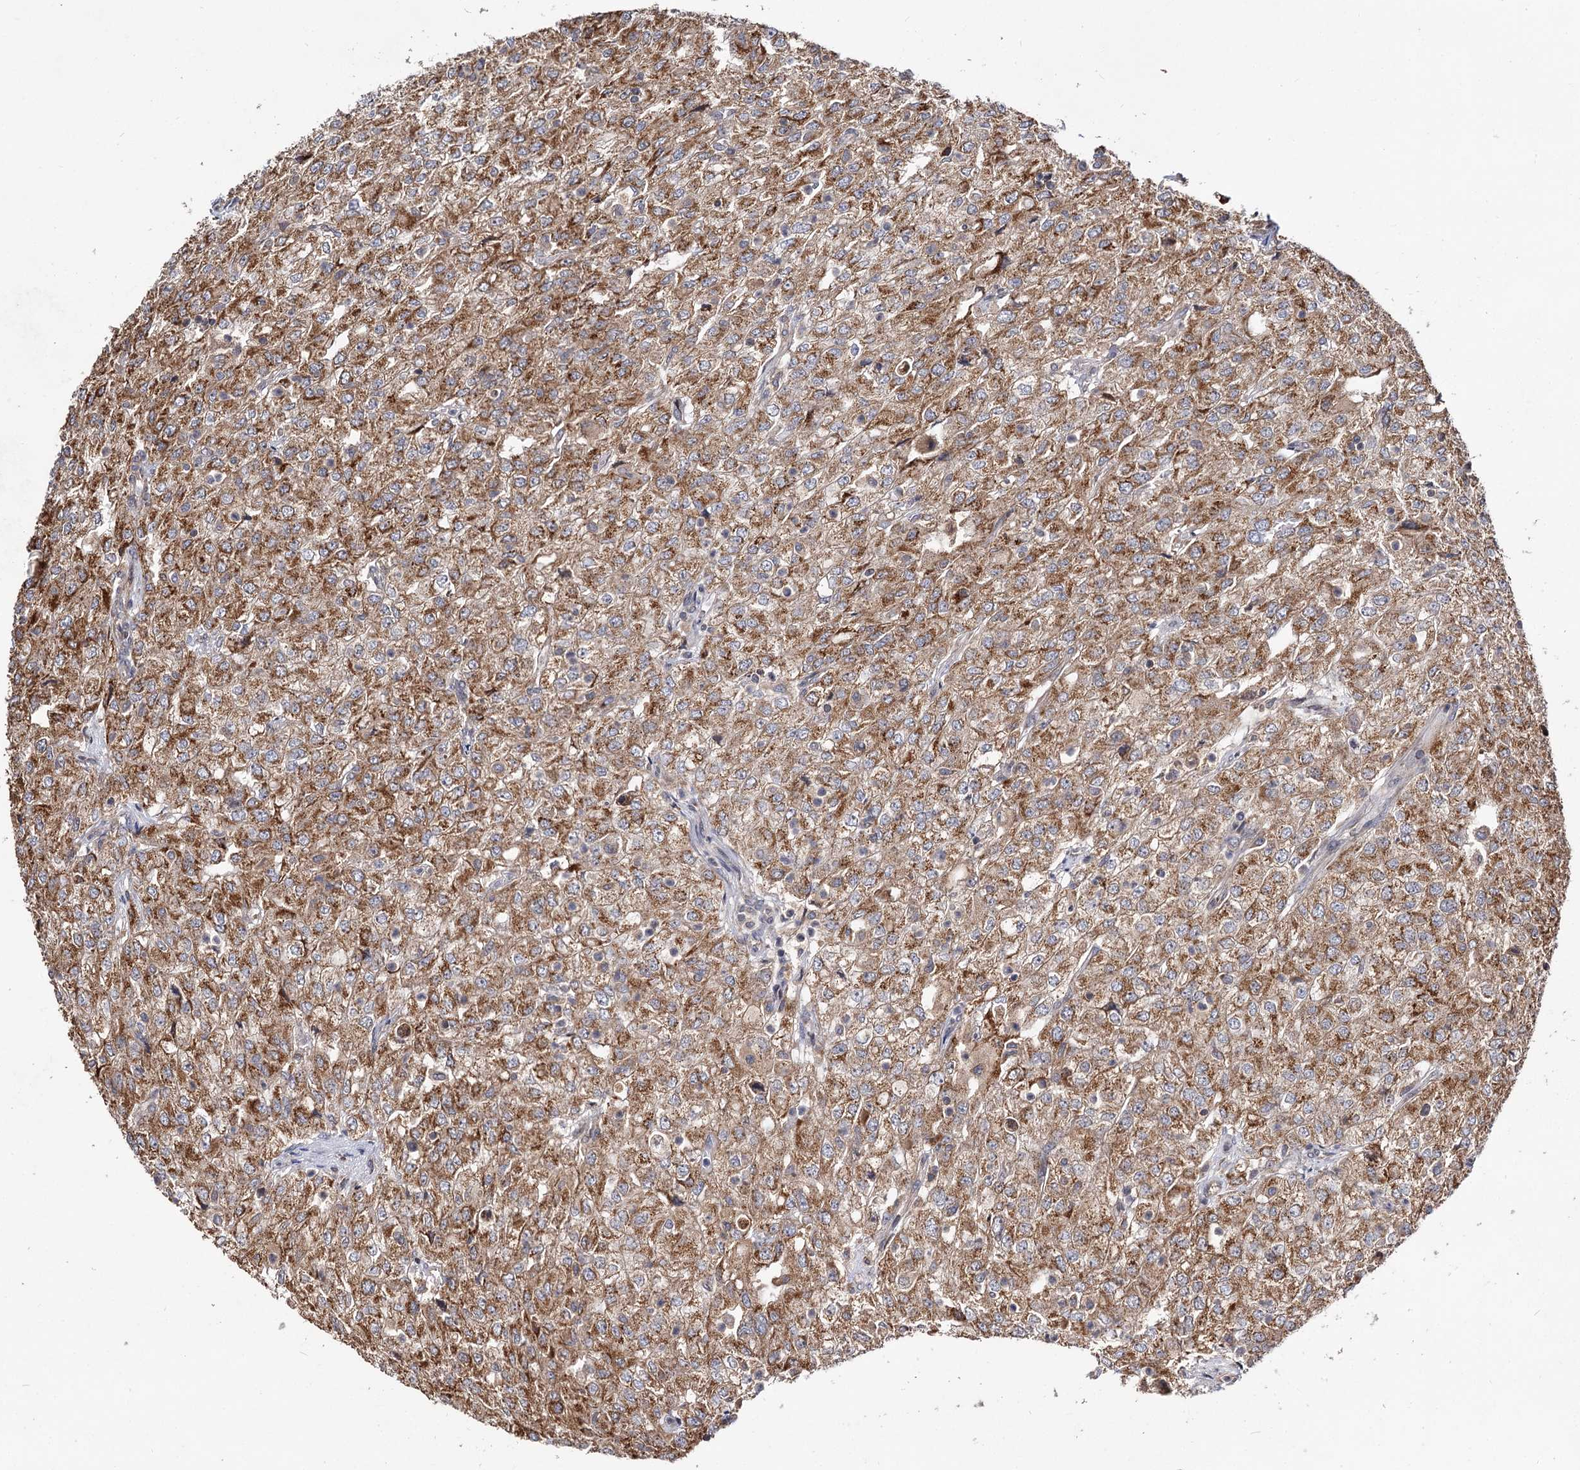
{"staining": {"intensity": "moderate", "quantity": ">75%", "location": "cytoplasmic/membranous"}, "tissue": "renal cancer", "cell_type": "Tumor cells", "image_type": "cancer", "snomed": [{"axis": "morphology", "description": "Adenocarcinoma, NOS"}, {"axis": "topography", "description": "Kidney"}], "caption": "Immunohistochemical staining of human renal adenocarcinoma exhibits medium levels of moderate cytoplasmic/membranous staining in approximately >75% of tumor cells.", "gene": "CEP76", "patient": {"sex": "female", "age": 54}}